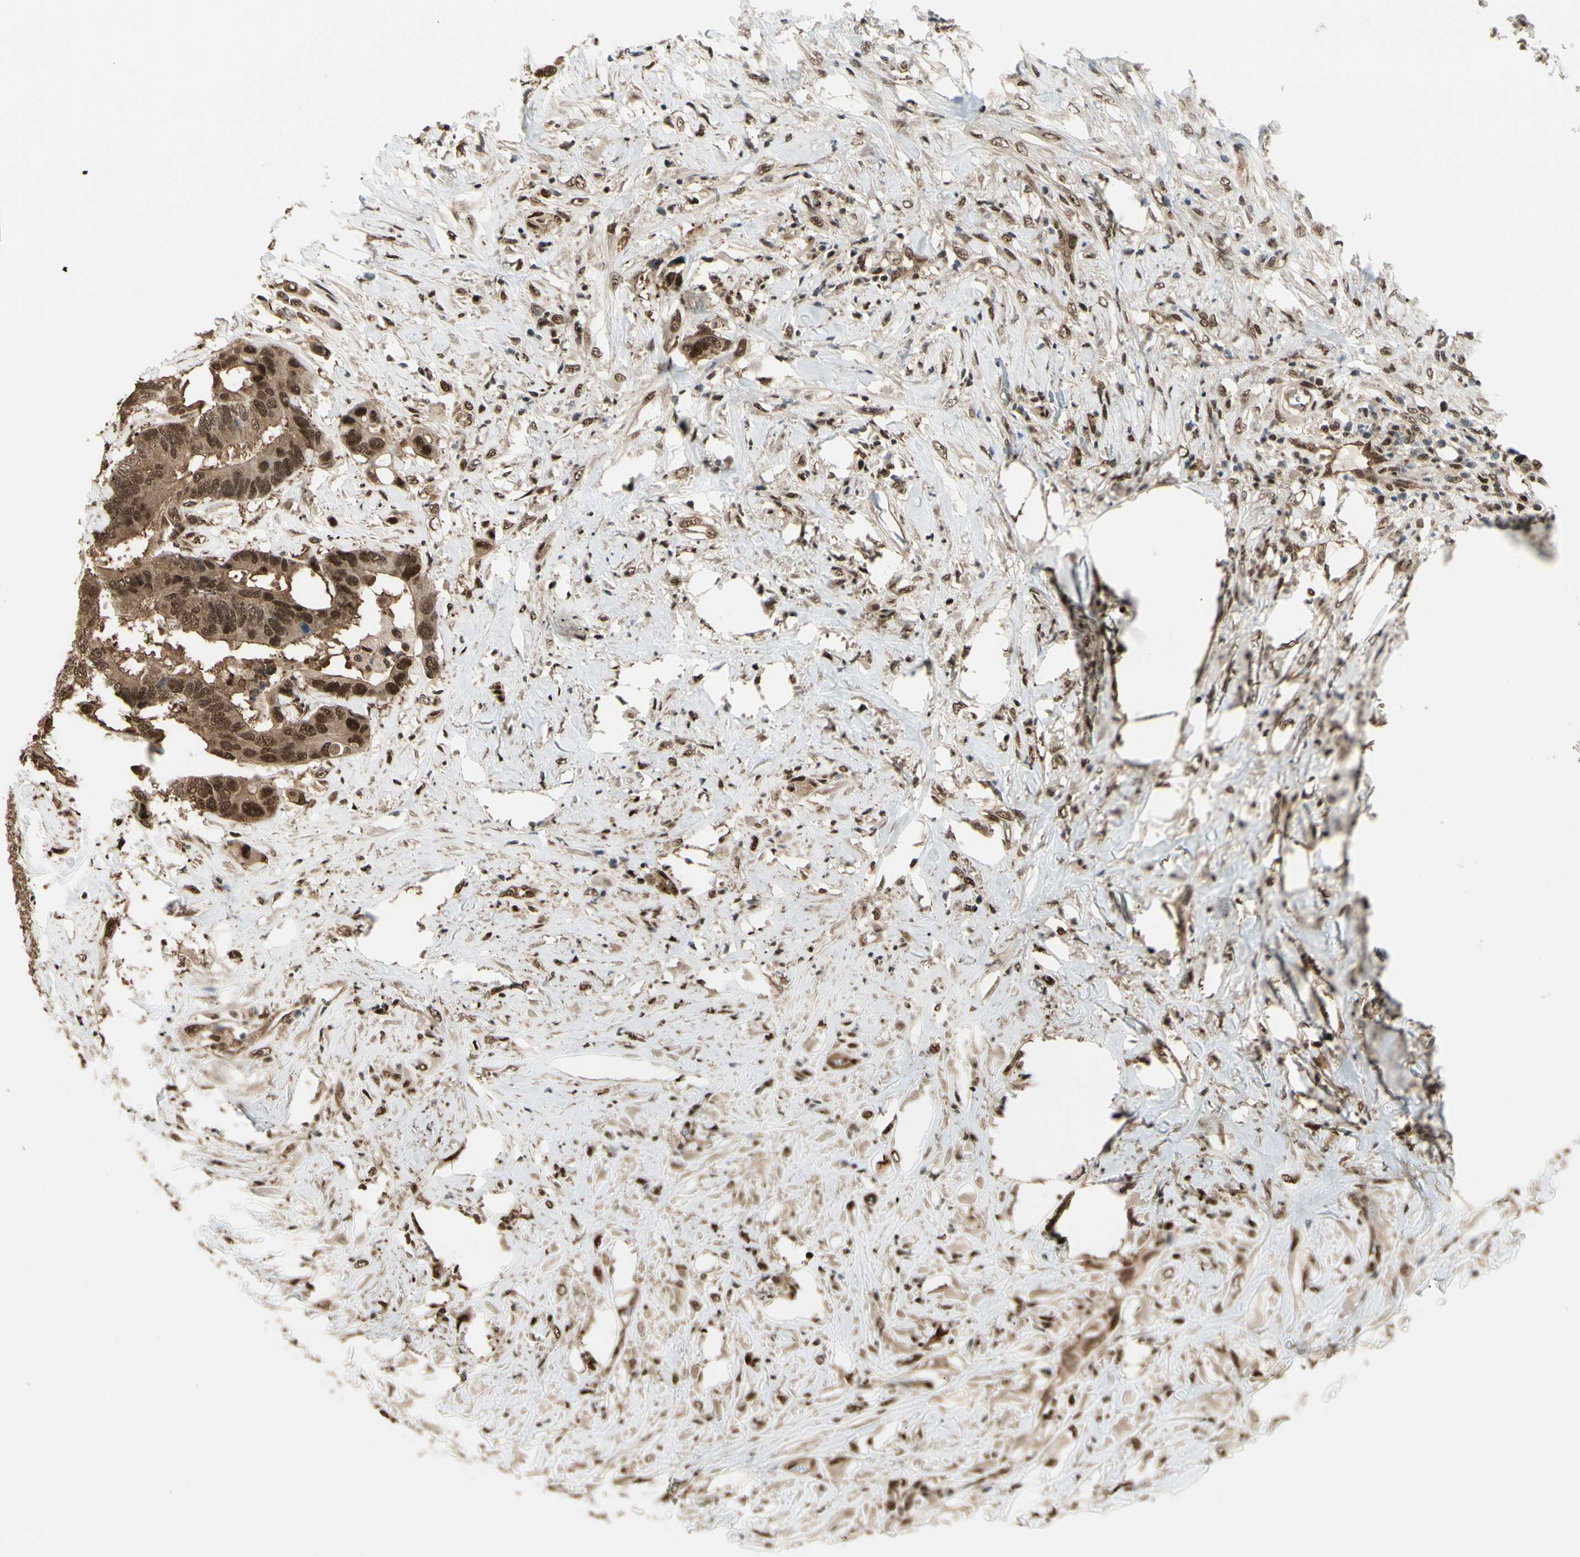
{"staining": {"intensity": "moderate", "quantity": ">75%", "location": "cytoplasmic/membranous,nuclear"}, "tissue": "colorectal cancer", "cell_type": "Tumor cells", "image_type": "cancer", "snomed": [{"axis": "morphology", "description": "Adenocarcinoma, NOS"}, {"axis": "topography", "description": "Rectum"}], "caption": "Tumor cells demonstrate medium levels of moderate cytoplasmic/membranous and nuclear staining in about >75% of cells in colorectal adenocarcinoma.", "gene": "HSF1", "patient": {"sex": "male", "age": 55}}